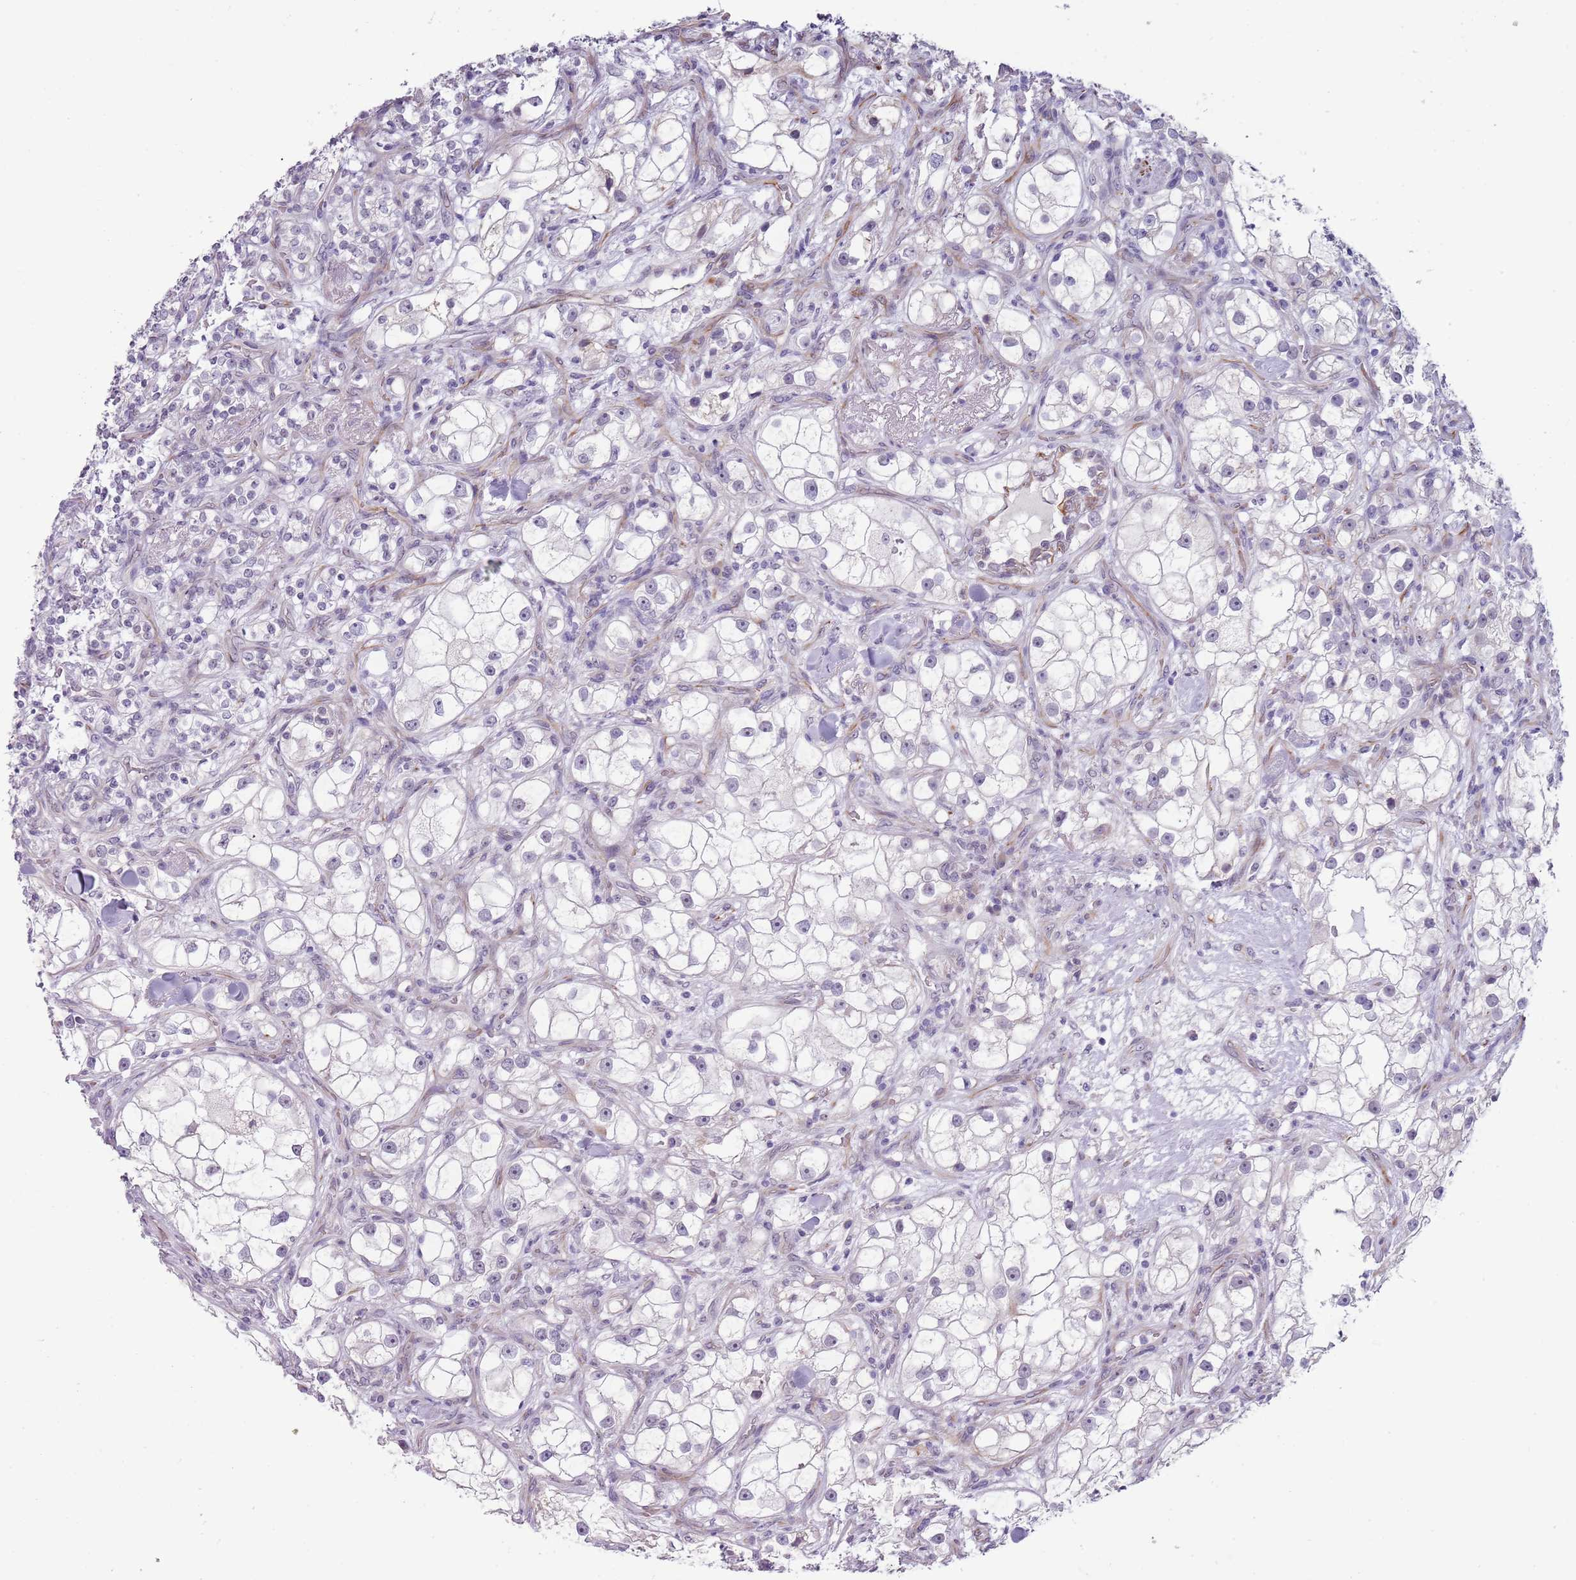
{"staining": {"intensity": "negative", "quantity": "none", "location": "none"}, "tissue": "renal cancer", "cell_type": "Tumor cells", "image_type": "cancer", "snomed": [{"axis": "morphology", "description": "Adenocarcinoma, NOS"}, {"axis": "topography", "description": "Kidney"}], "caption": "An immunohistochemistry photomicrograph of adenocarcinoma (renal) is shown. There is no staining in tumor cells of adenocarcinoma (renal).", "gene": "NBPF3", "patient": {"sex": "male", "age": 77}}